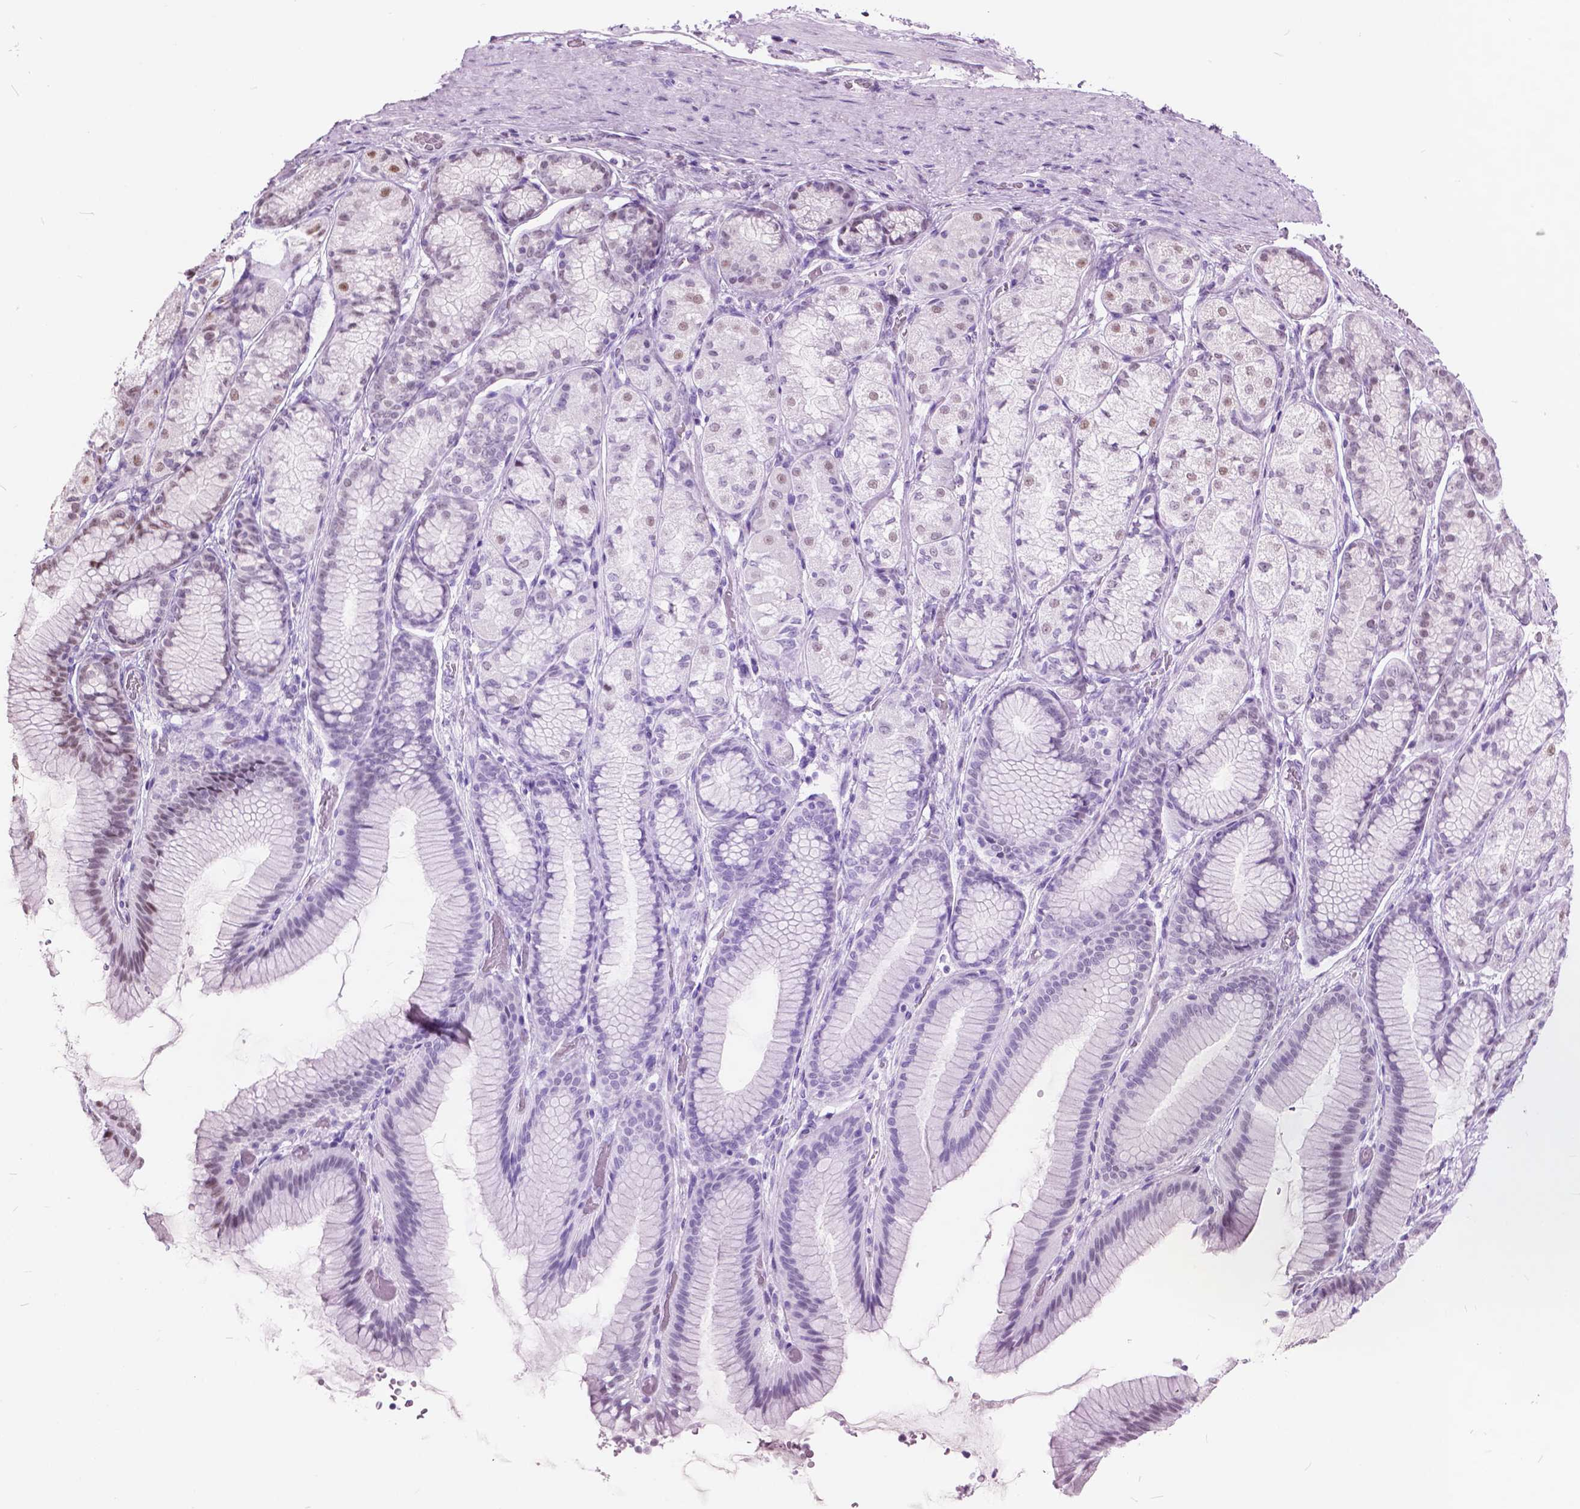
{"staining": {"intensity": "moderate", "quantity": "<25%", "location": "nuclear"}, "tissue": "stomach", "cell_type": "Glandular cells", "image_type": "normal", "snomed": [{"axis": "morphology", "description": "Normal tissue, NOS"}, {"axis": "morphology", "description": "Adenocarcinoma, NOS"}, {"axis": "morphology", "description": "Adenocarcinoma, High grade"}, {"axis": "topography", "description": "Stomach, upper"}, {"axis": "topography", "description": "Stomach"}], "caption": "High-power microscopy captured an IHC histopathology image of unremarkable stomach, revealing moderate nuclear positivity in about <25% of glandular cells.", "gene": "ANP32A", "patient": {"sex": "female", "age": 65}}